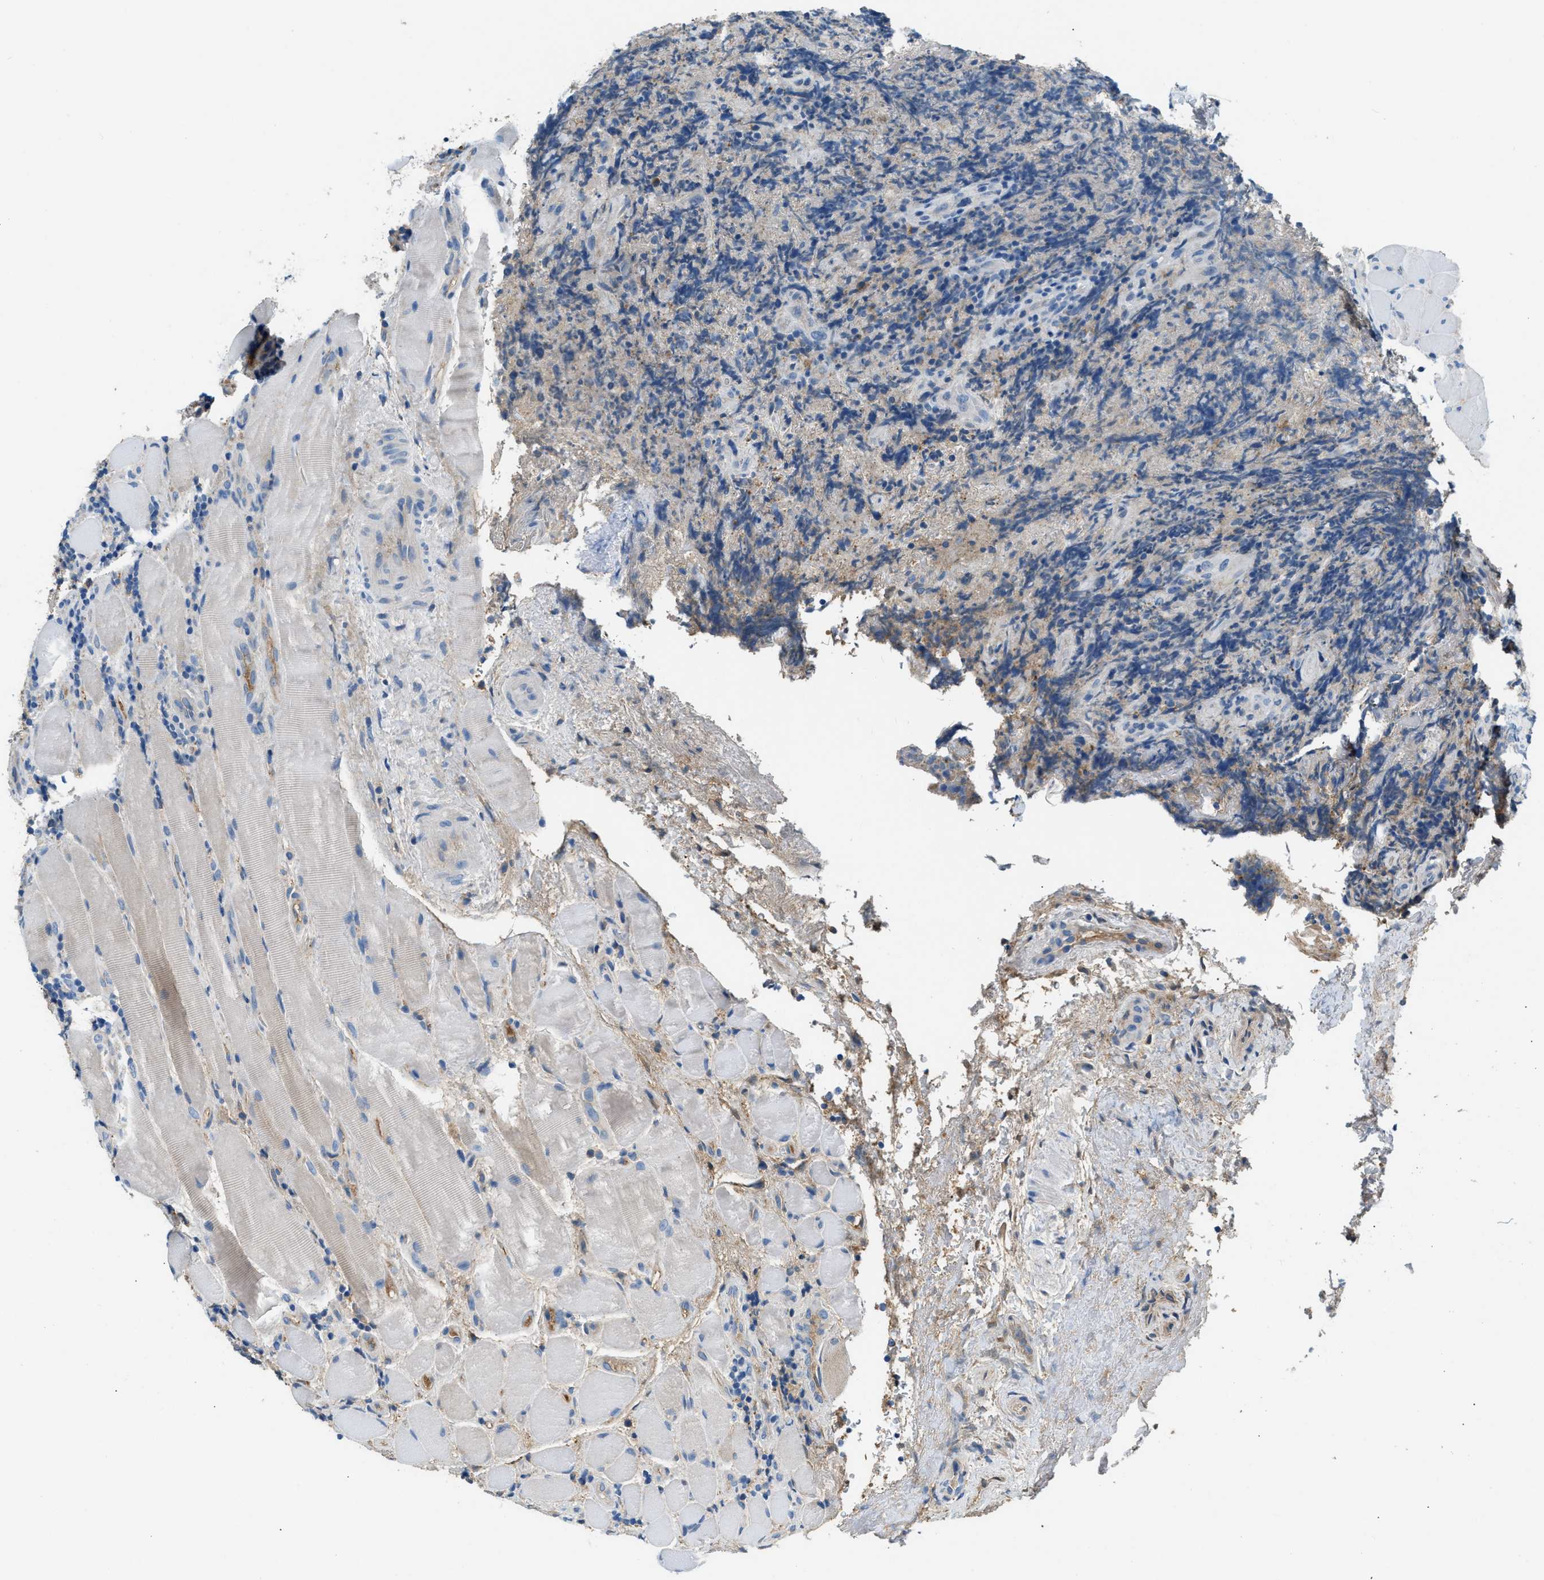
{"staining": {"intensity": "negative", "quantity": "none", "location": "none"}, "tissue": "lymphoma", "cell_type": "Tumor cells", "image_type": "cancer", "snomed": [{"axis": "morphology", "description": "Malignant lymphoma, non-Hodgkin's type, High grade"}, {"axis": "topography", "description": "Tonsil"}], "caption": "Image shows no significant protein expression in tumor cells of high-grade malignant lymphoma, non-Hodgkin's type.", "gene": "STC1", "patient": {"sex": "female", "age": 36}}